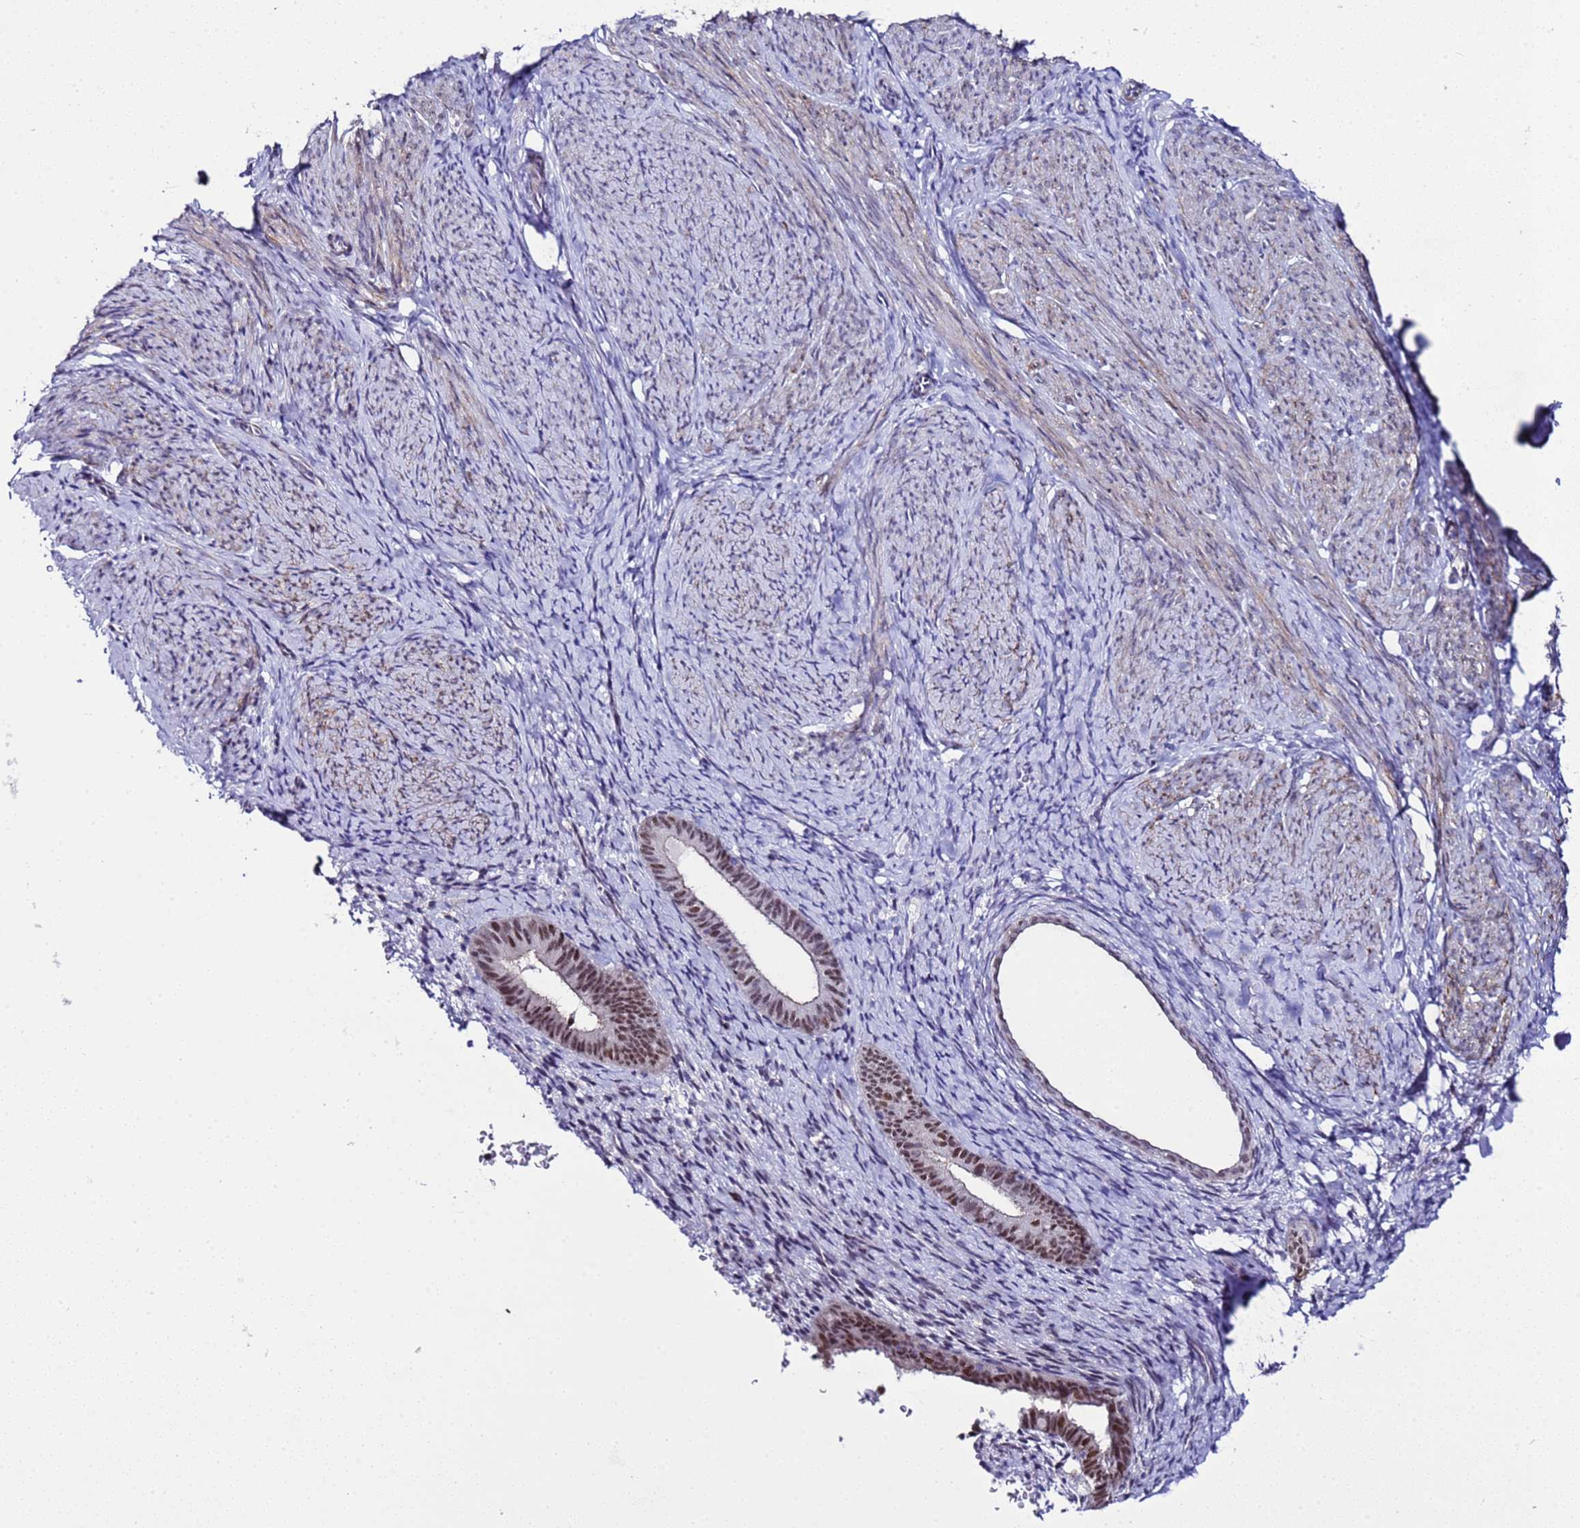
{"staining": {"intensity": "negative", "quantity": "none", "location": "none"}, "tissue": "endometrium", "cell_type": "Cells in endometrial stroma", "image_type": "normal", "snomed": [{"axis": "morphology", "description": "Normal tissue, NOS"}, {"axis": "topography", "description": "Endometrium"}], "caption": "The micrograph exhibits no significant positivity in cells in endometrial stroma of endometrium. The staining was performed using DAB to visualize the protein expression in brown, while the nuclei were stained in blue with hematoxylin (Magnification: 20x).", "gene": "BCL7A", "patient": {"sex": "female", "age": 65}}